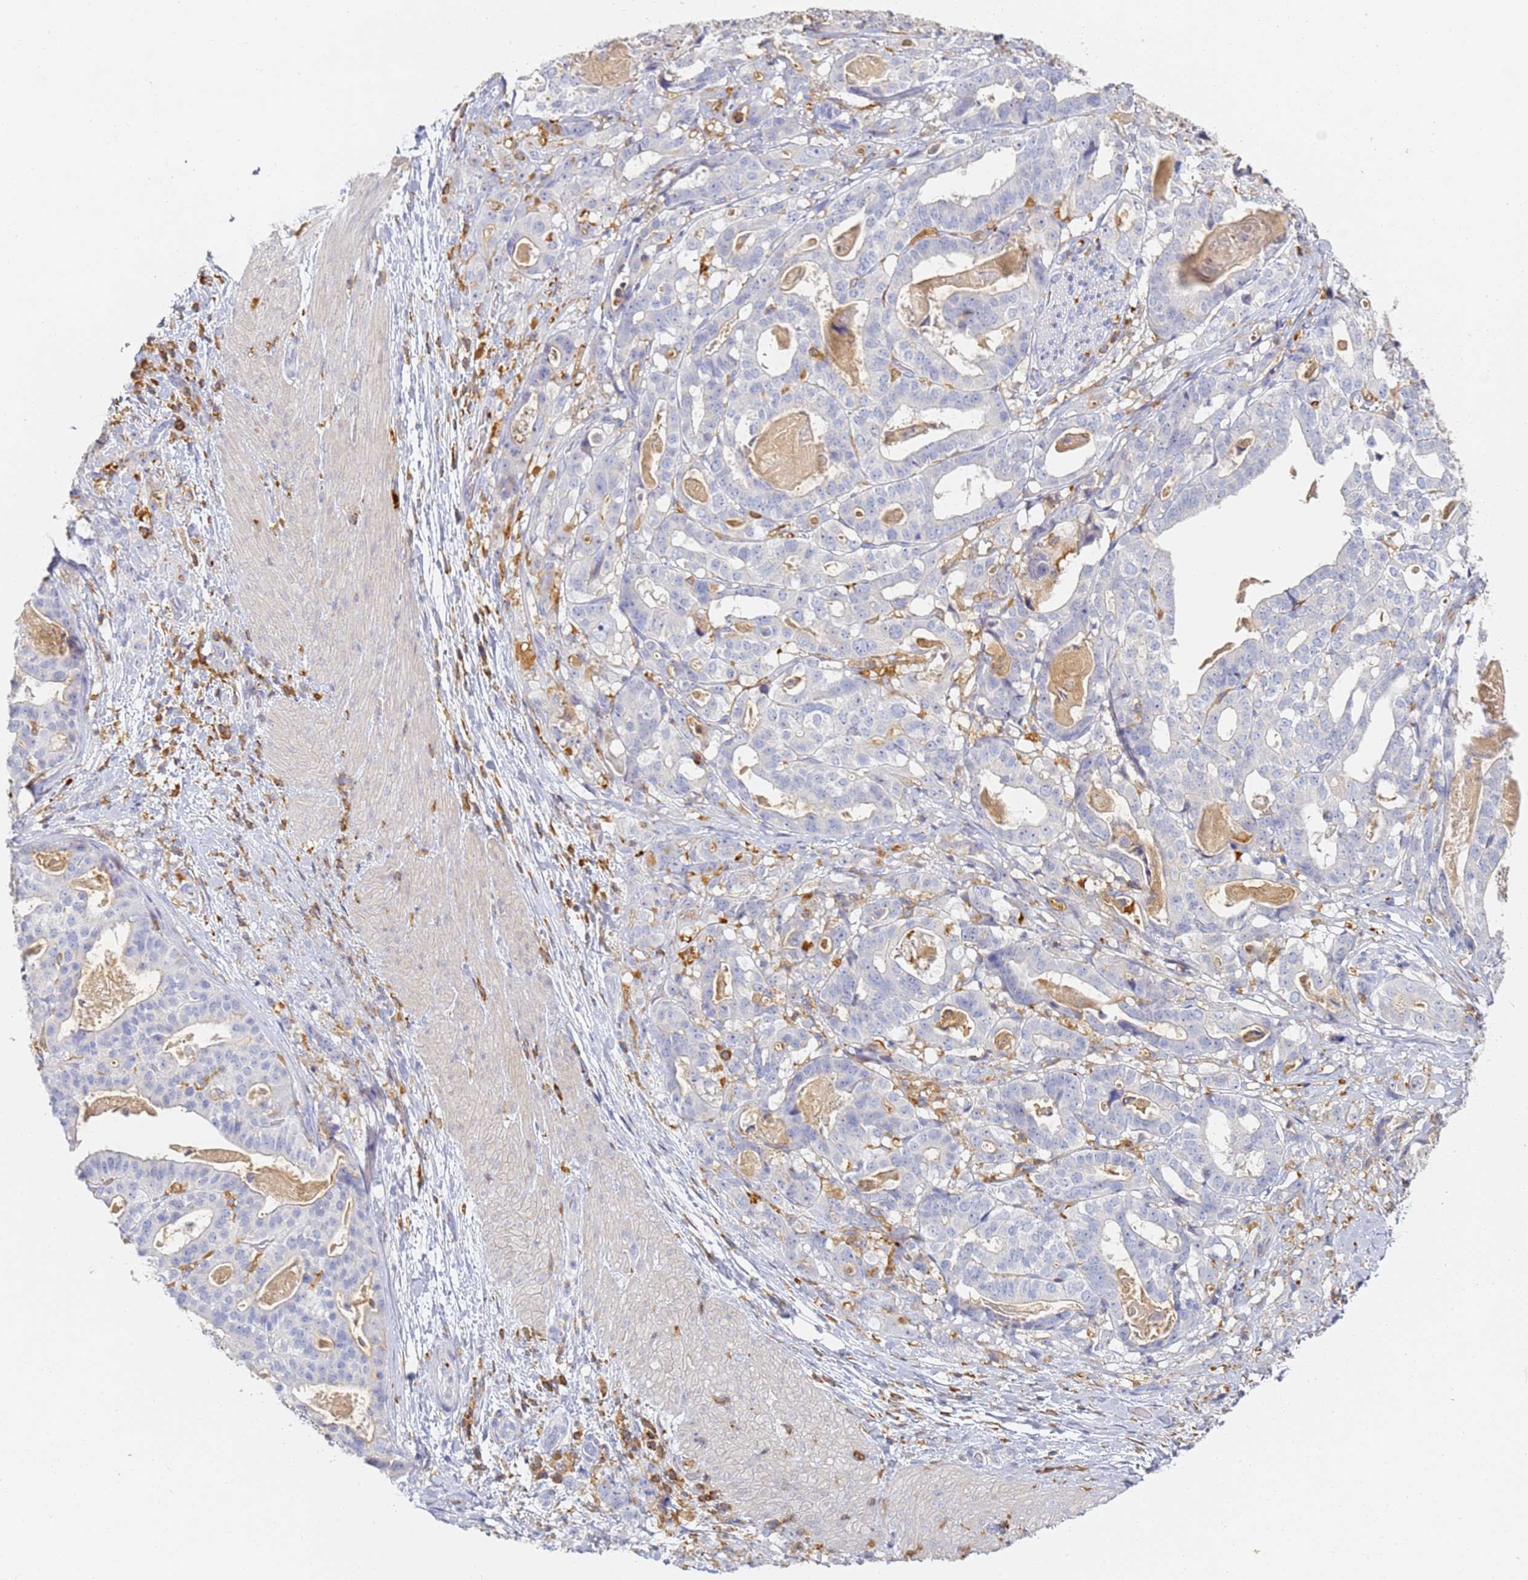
{"staining": {"intensity": "negative", "quantity": "none", "location": "none"}, "tissue": "stomach cancer", "cell_type": "Tumor cells", "image_type": "cancer", "snomed": [{"axis": "morphology", "description": "Adenocarcinoma, NOS"}, {"axis": "topography", "description": "Stomach"}], "caption": "High magnification brightfield microscopy of stomach cancer (adenocarcinoma) stained with DAB (brown) and counterstained with hematoxylin (blue): tumor cells show no significant expression.", "gene": "BIN2", "patient": {"sex": "male", "age": 48}}